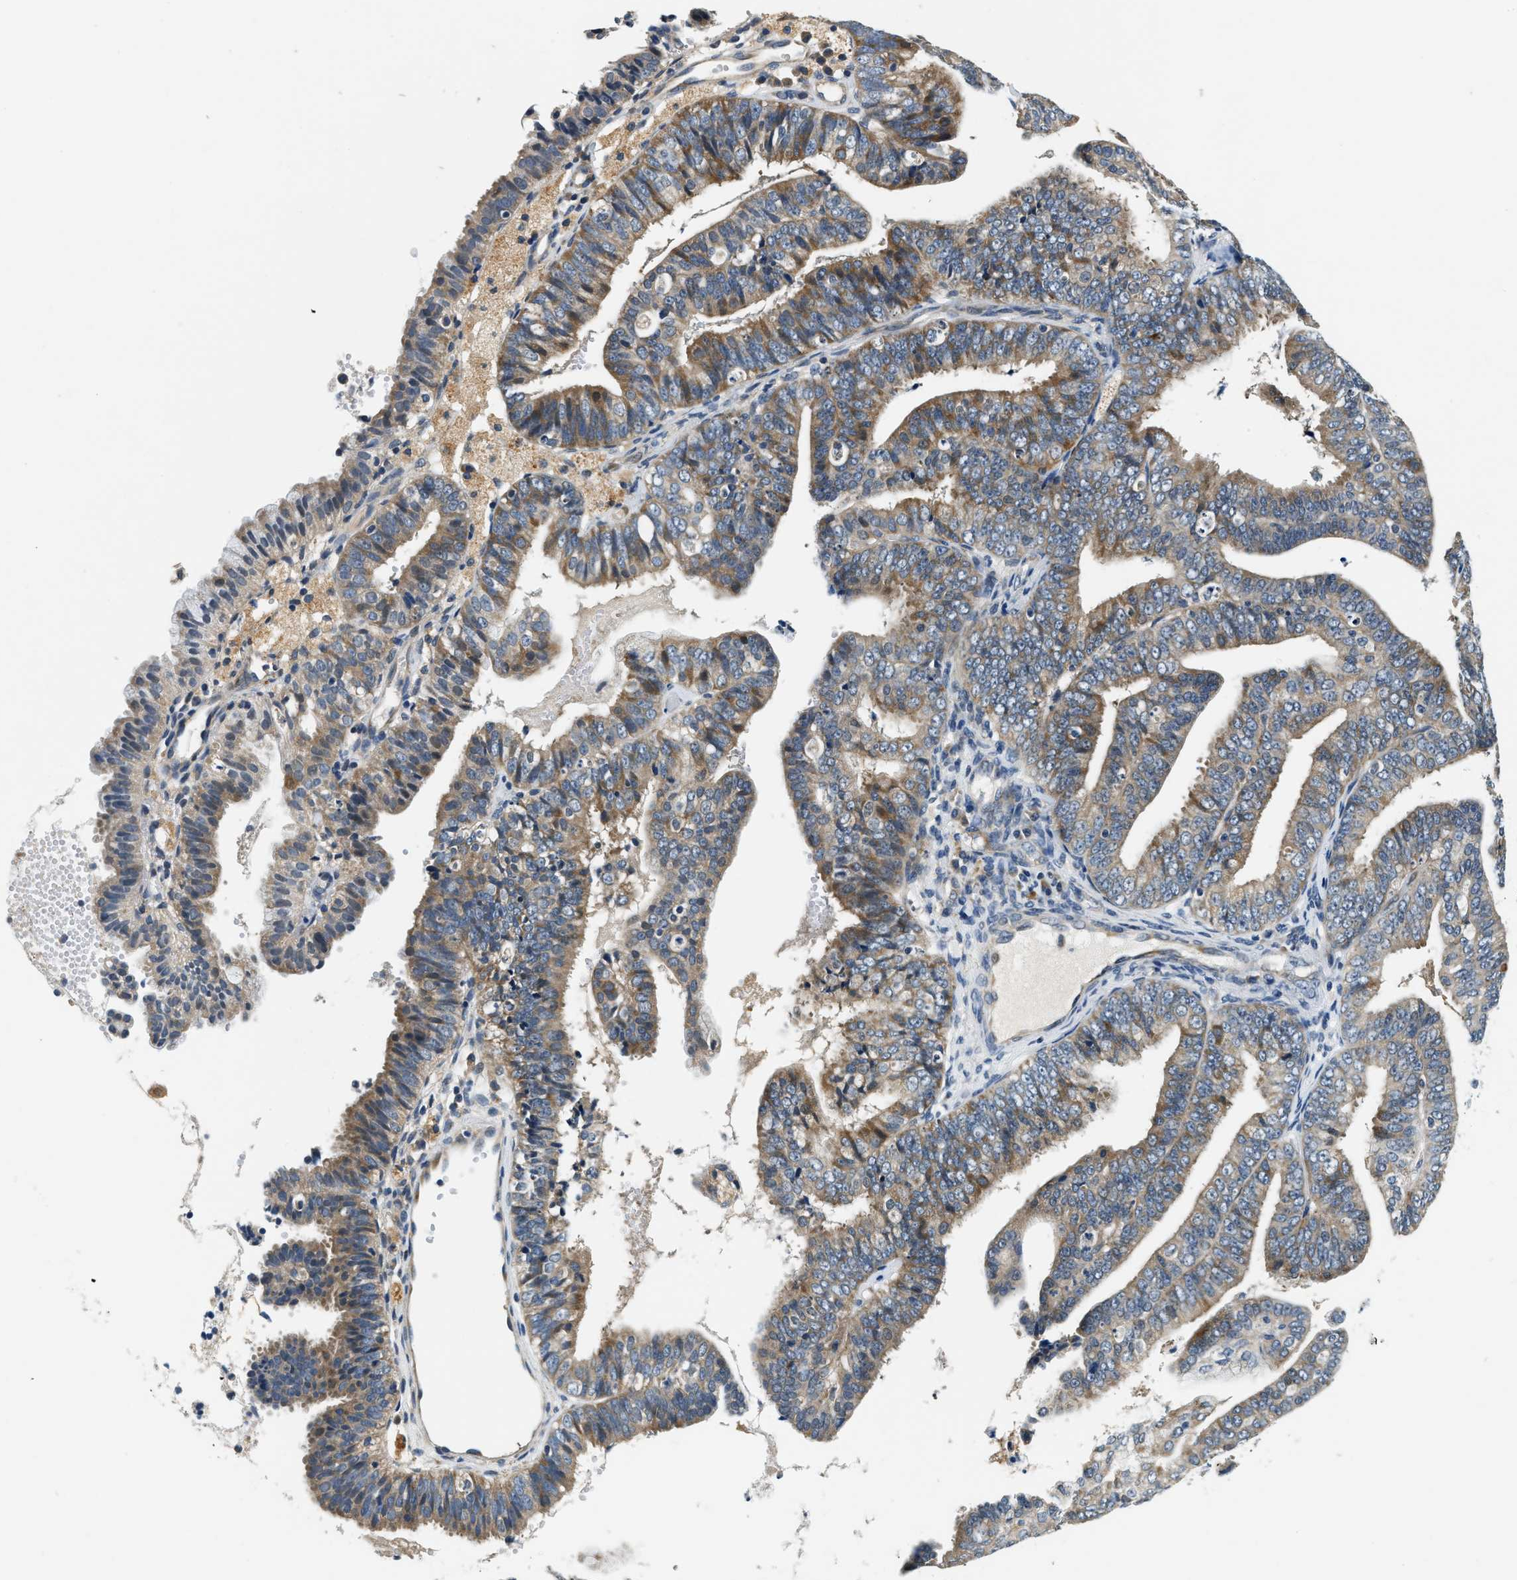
{"staining": {"intensity": "moderate", "quantity": ">75%", "location": "cytoplasmic/membranous"}, "tissue": "endometrial cancer", "cell_type": "Tumor cells", "image_type": "cancer", "snomed": [{"axis": "morphology", "description": "Adenocarcinoma, NOS"}, {"axis": "topography", "description": "Endometrium"}], "caption": "Tumor cells show medium levels of moderate cytoplasmic/membranous staining in approximately >75% of cells in endometrial cancer.", "gene": "YAE1", "patient": {"sex": "female", "age": 63}}